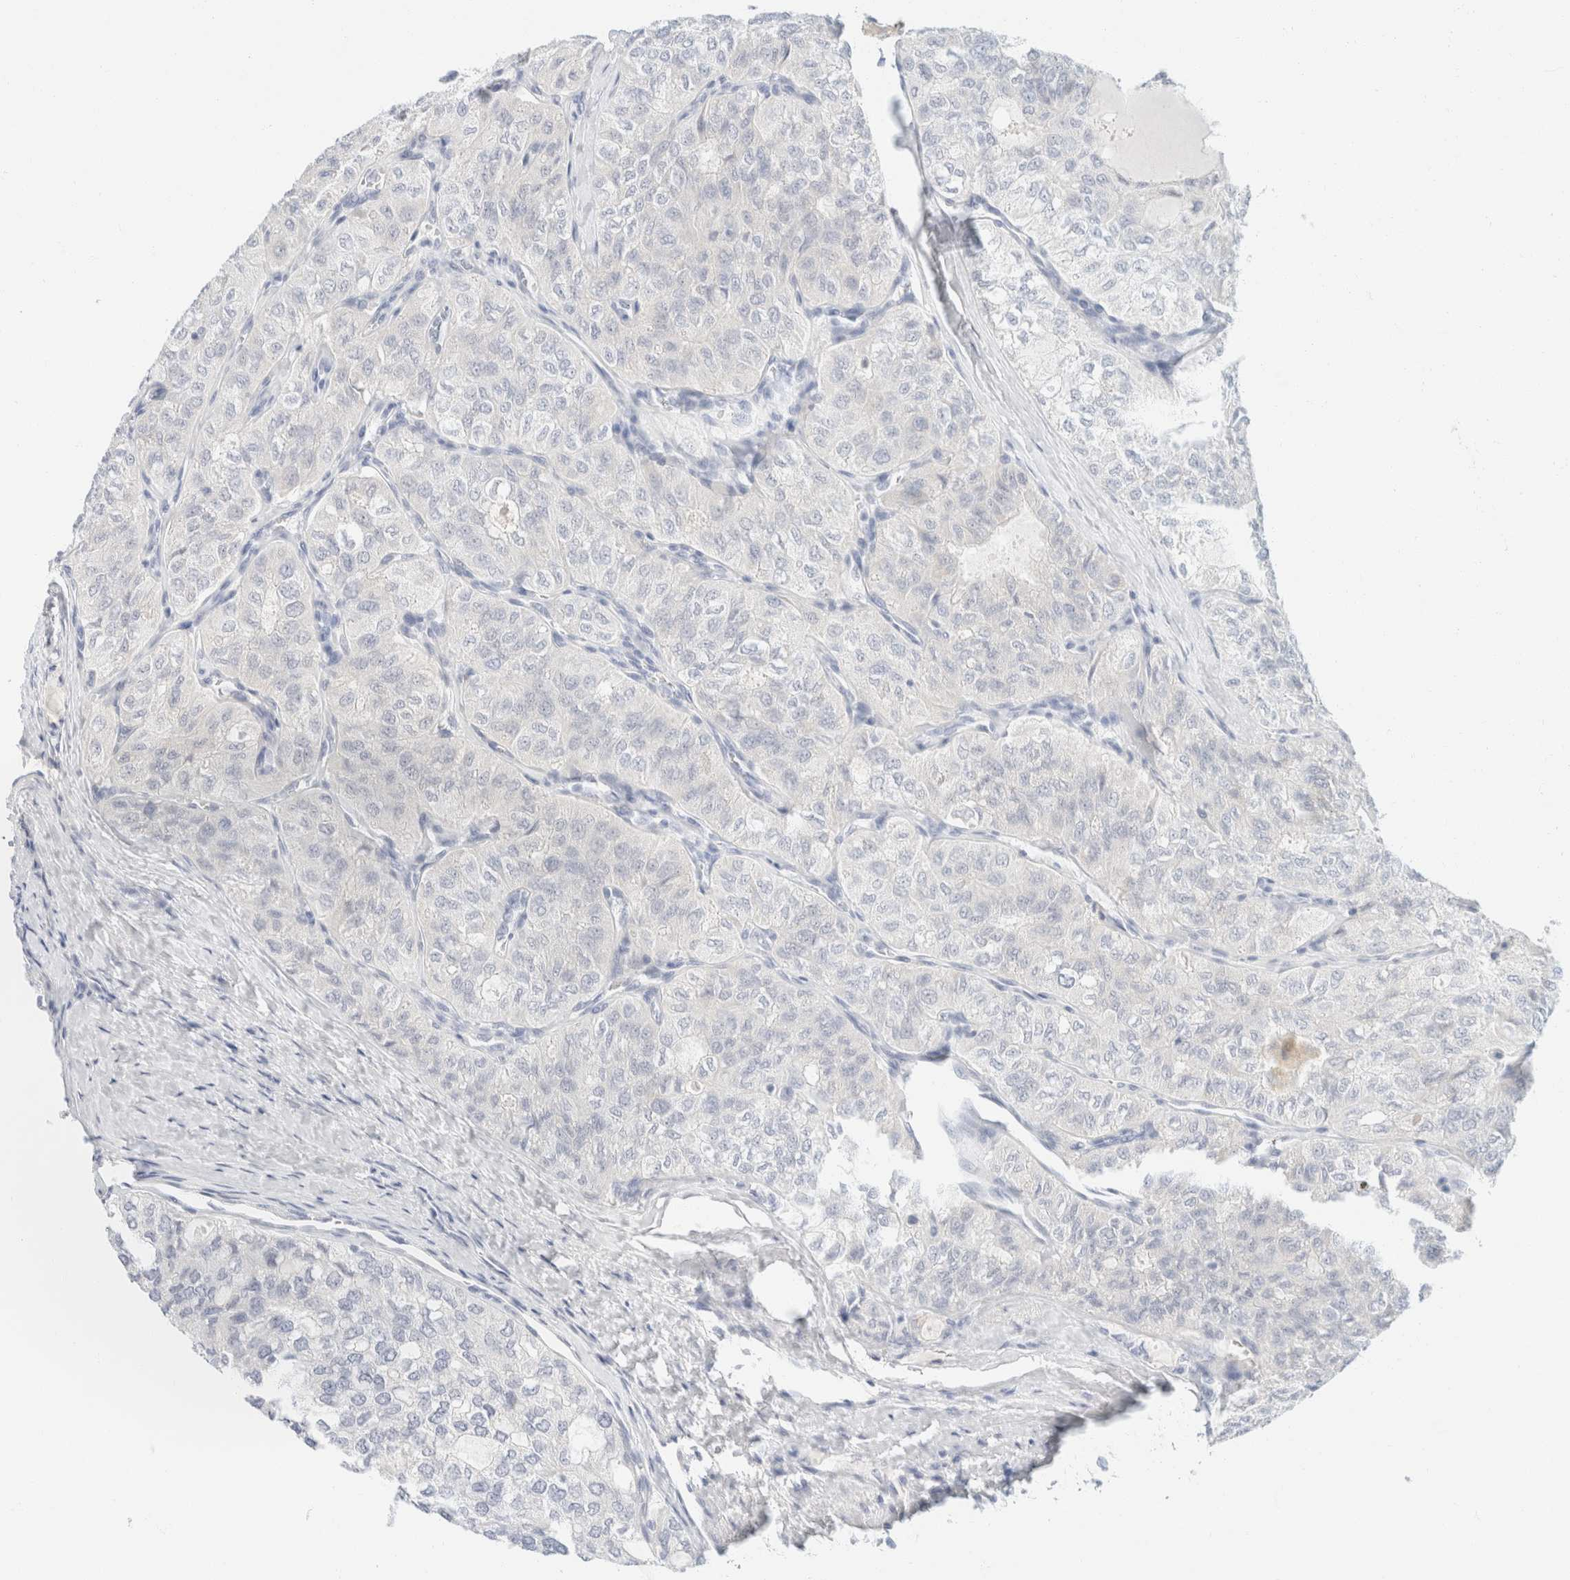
{"staining": {"intensity": "negative", "quantity": "none", "location": "none"}, "tissue": "thyroid cancer", "cell_type": "Tumor cells", "image_type": "cancer", "snomed": [{"axis": "morphology", "description": "Follicular adenoma carcinoma, NOS"}, {"axis": "topography", "description": "Thyroid gland"}], "caption": "This is an IHC histopathology image of human thyroid follicular adenoma carcinoma. There is no positivity in tumor cells.", "gene": "KRT20", "patient": {"sex": "male", "age": 75}}